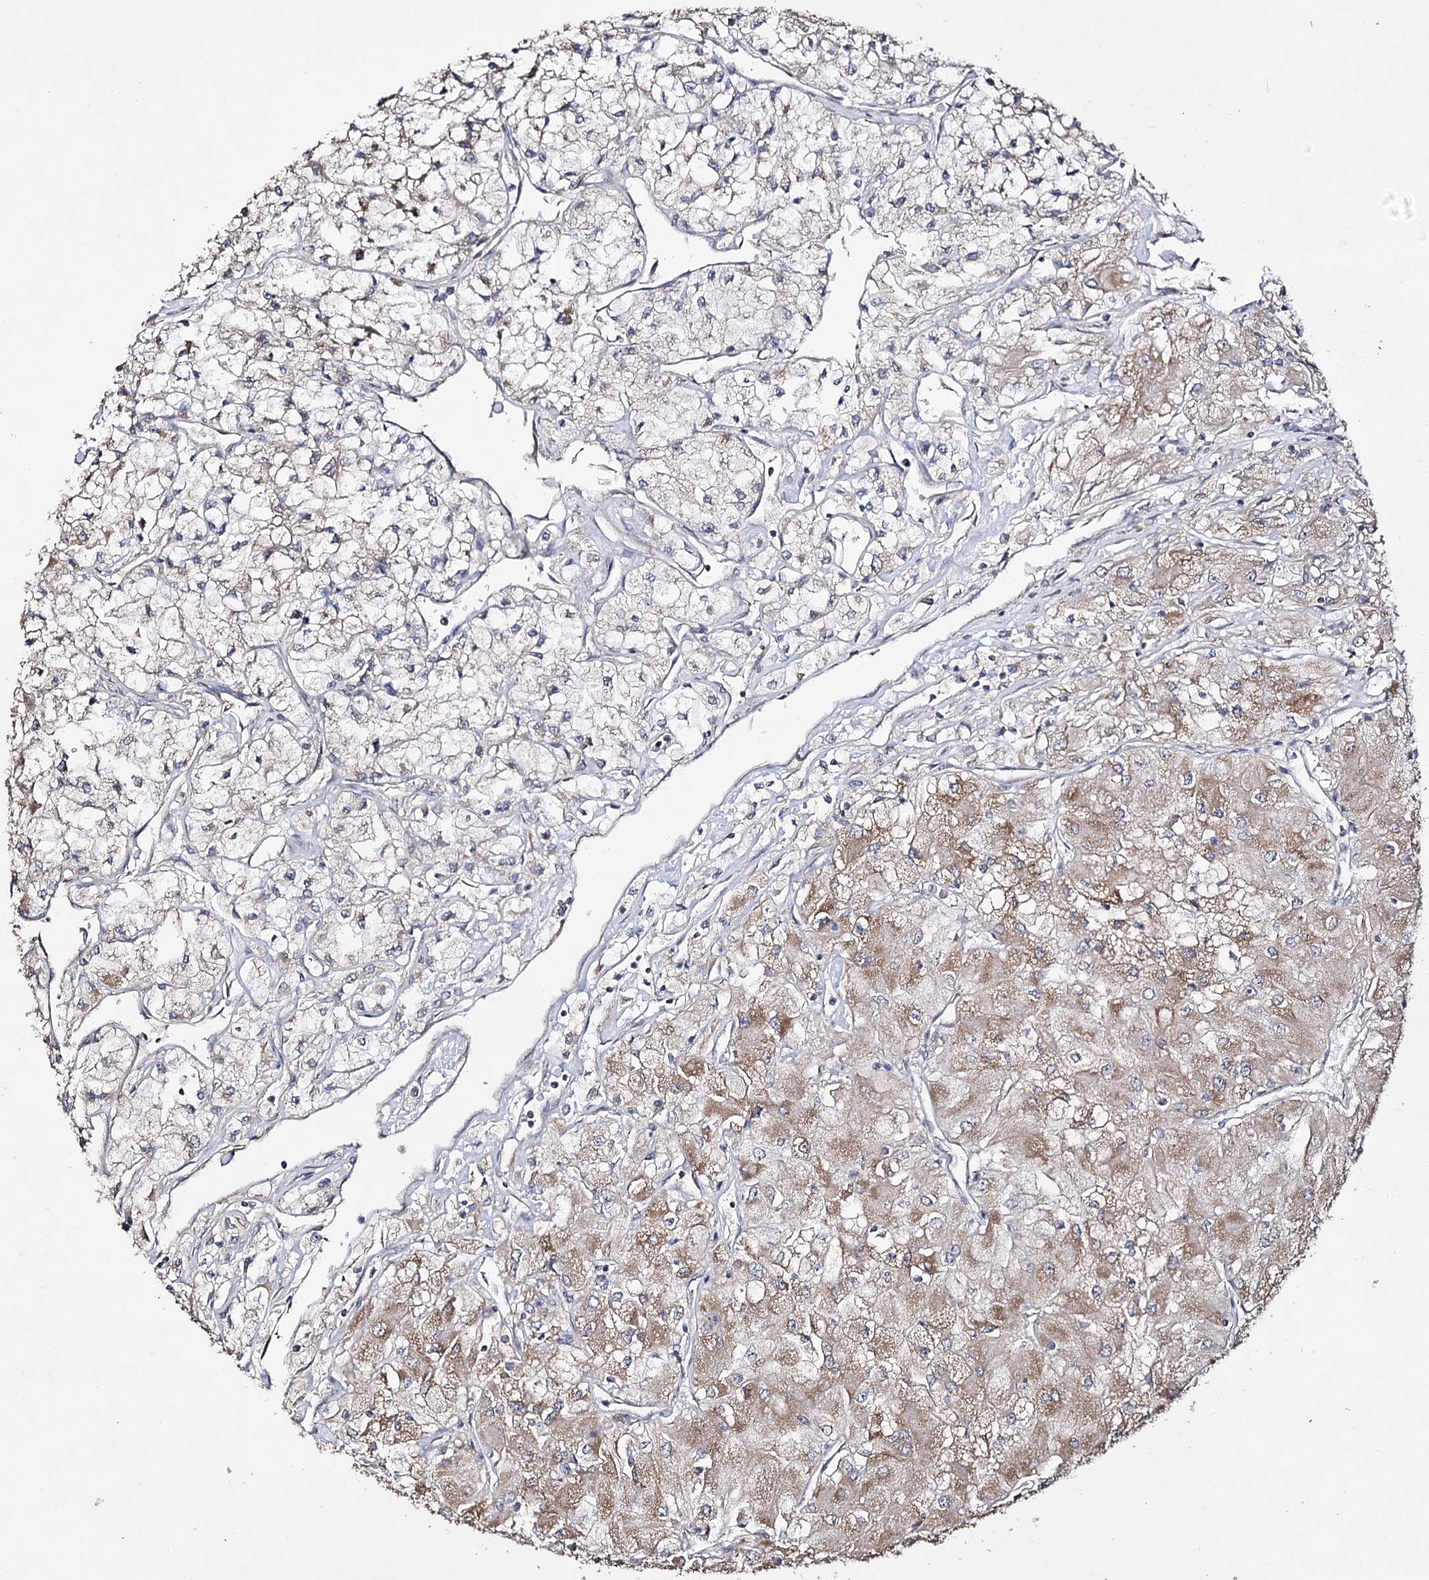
{"staining": {"intensity": "moderate", "quantity": "25%-75%", "location": "cytoplasmic/membranous"}, "tissue": "renal cancer", "cell_type": "Tumor cells", "image_type": "cancer", "snomed": [{"axis": "morphology", "description": "Adenocarcinoma, NOS"}, {"axis": "topography", "description": "Kidney"}], "caption": "A brown stain shows moderate cytoplasmic/membranous positivity of a protein in human adenocarcinoma (renal) tumor cells.", "gene": "ACTR6", "patient": {"sex": "male", "age": 80}}